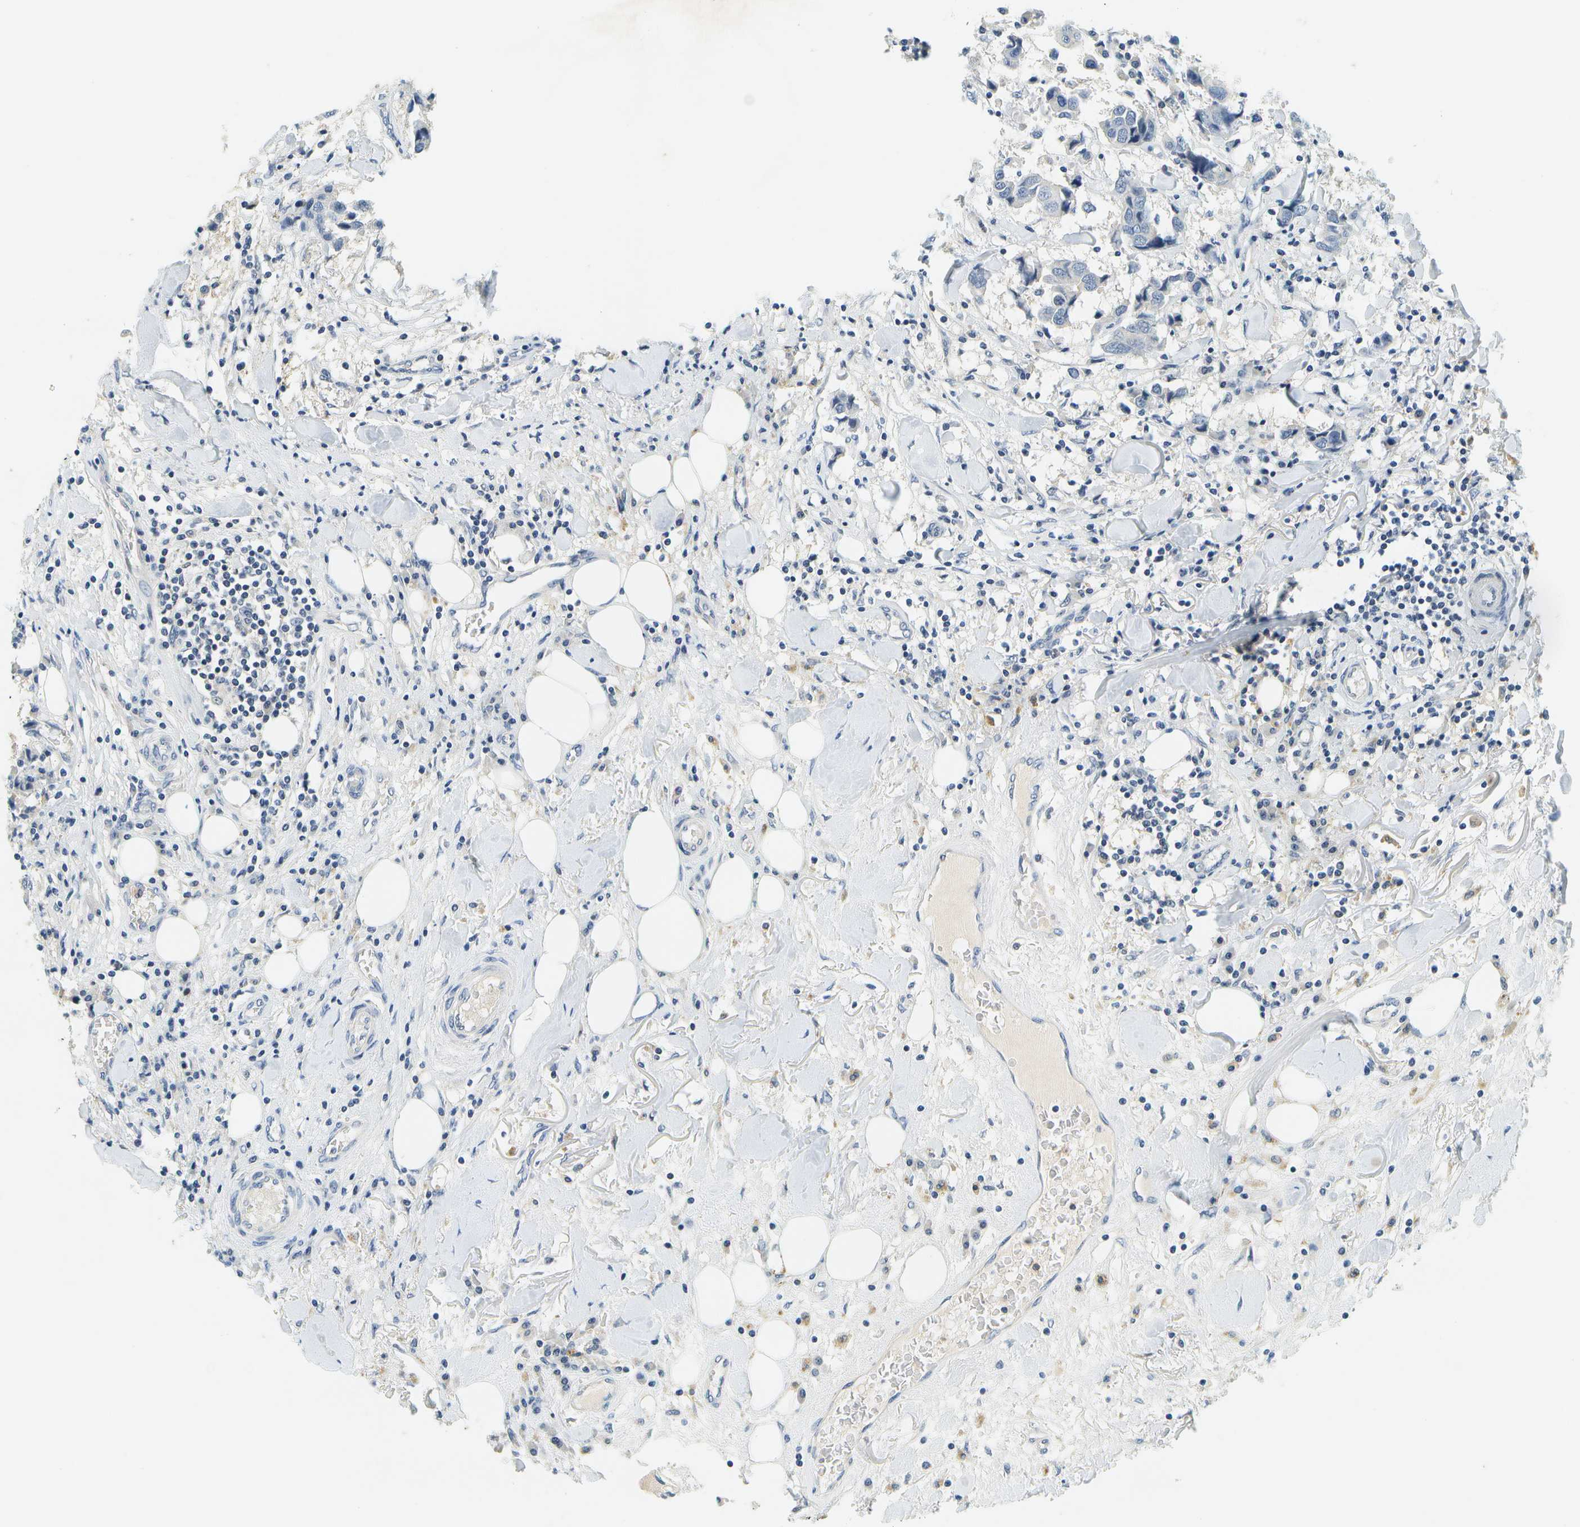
{"staining": {"intensity": "negative", "quantity": "none", "location": "none"}, "tissue": "breast cancer", "cell_type": "Tumor cells", "image_type": "cancer", "snomed": [{"axis": "morphology", "description": "Duct carcinoma"}, {"axis": "topography", "description": "Breast"}], "caption": "High magnification brightfield microscopy of breast cancer (intraductal carcinoma) stained with DAB (3,3'-diaminobenzidine) (brown) and counterstained with hematoxylin (blue): tumor cells show no significant positivity.", "gene": "RASGRP2", "patient": {"sex": "female", "age": 80}}